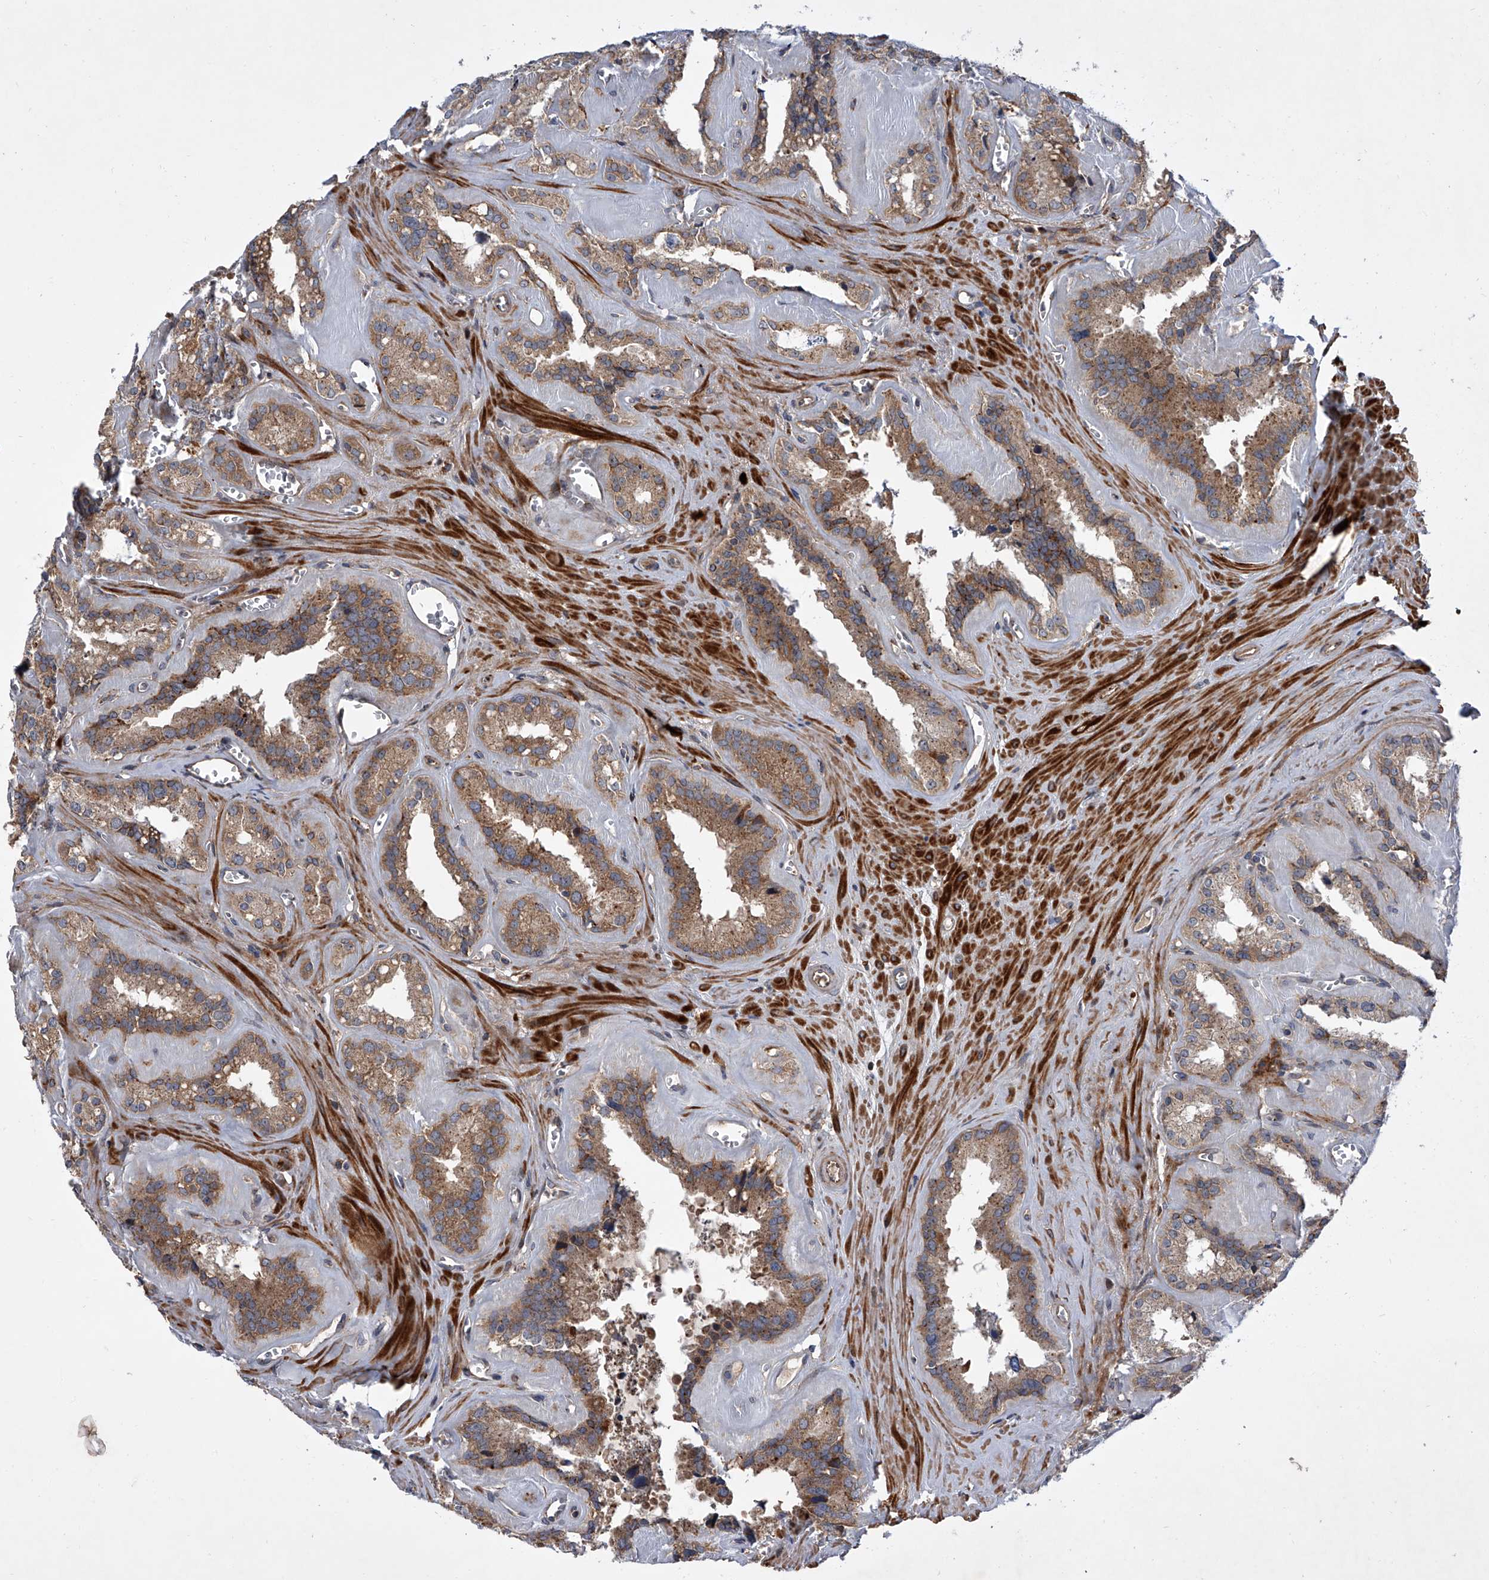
{"staining": {"intensity": "moderate", "quantity": ">75%", "location": "cytoplasmic/membranous"}, "tissue": "seminal vesicle", "cell_type": "Glandular cells", "image_type": "normal", "snomed": [{"axis": "morphology", "description": "Normal tissue, NOS"}, {"axis": "topography", "description": "Prostate"}, {"axis": "topography", "description": "Seminal veicle"}], "caption": "Benign seminal vesicle demonstrates moderate cytoplasmic/membranous staining in approximately >75% of glandular cells.", "gene": "USP47", "patient": {"sex": "male", "age": 59}}